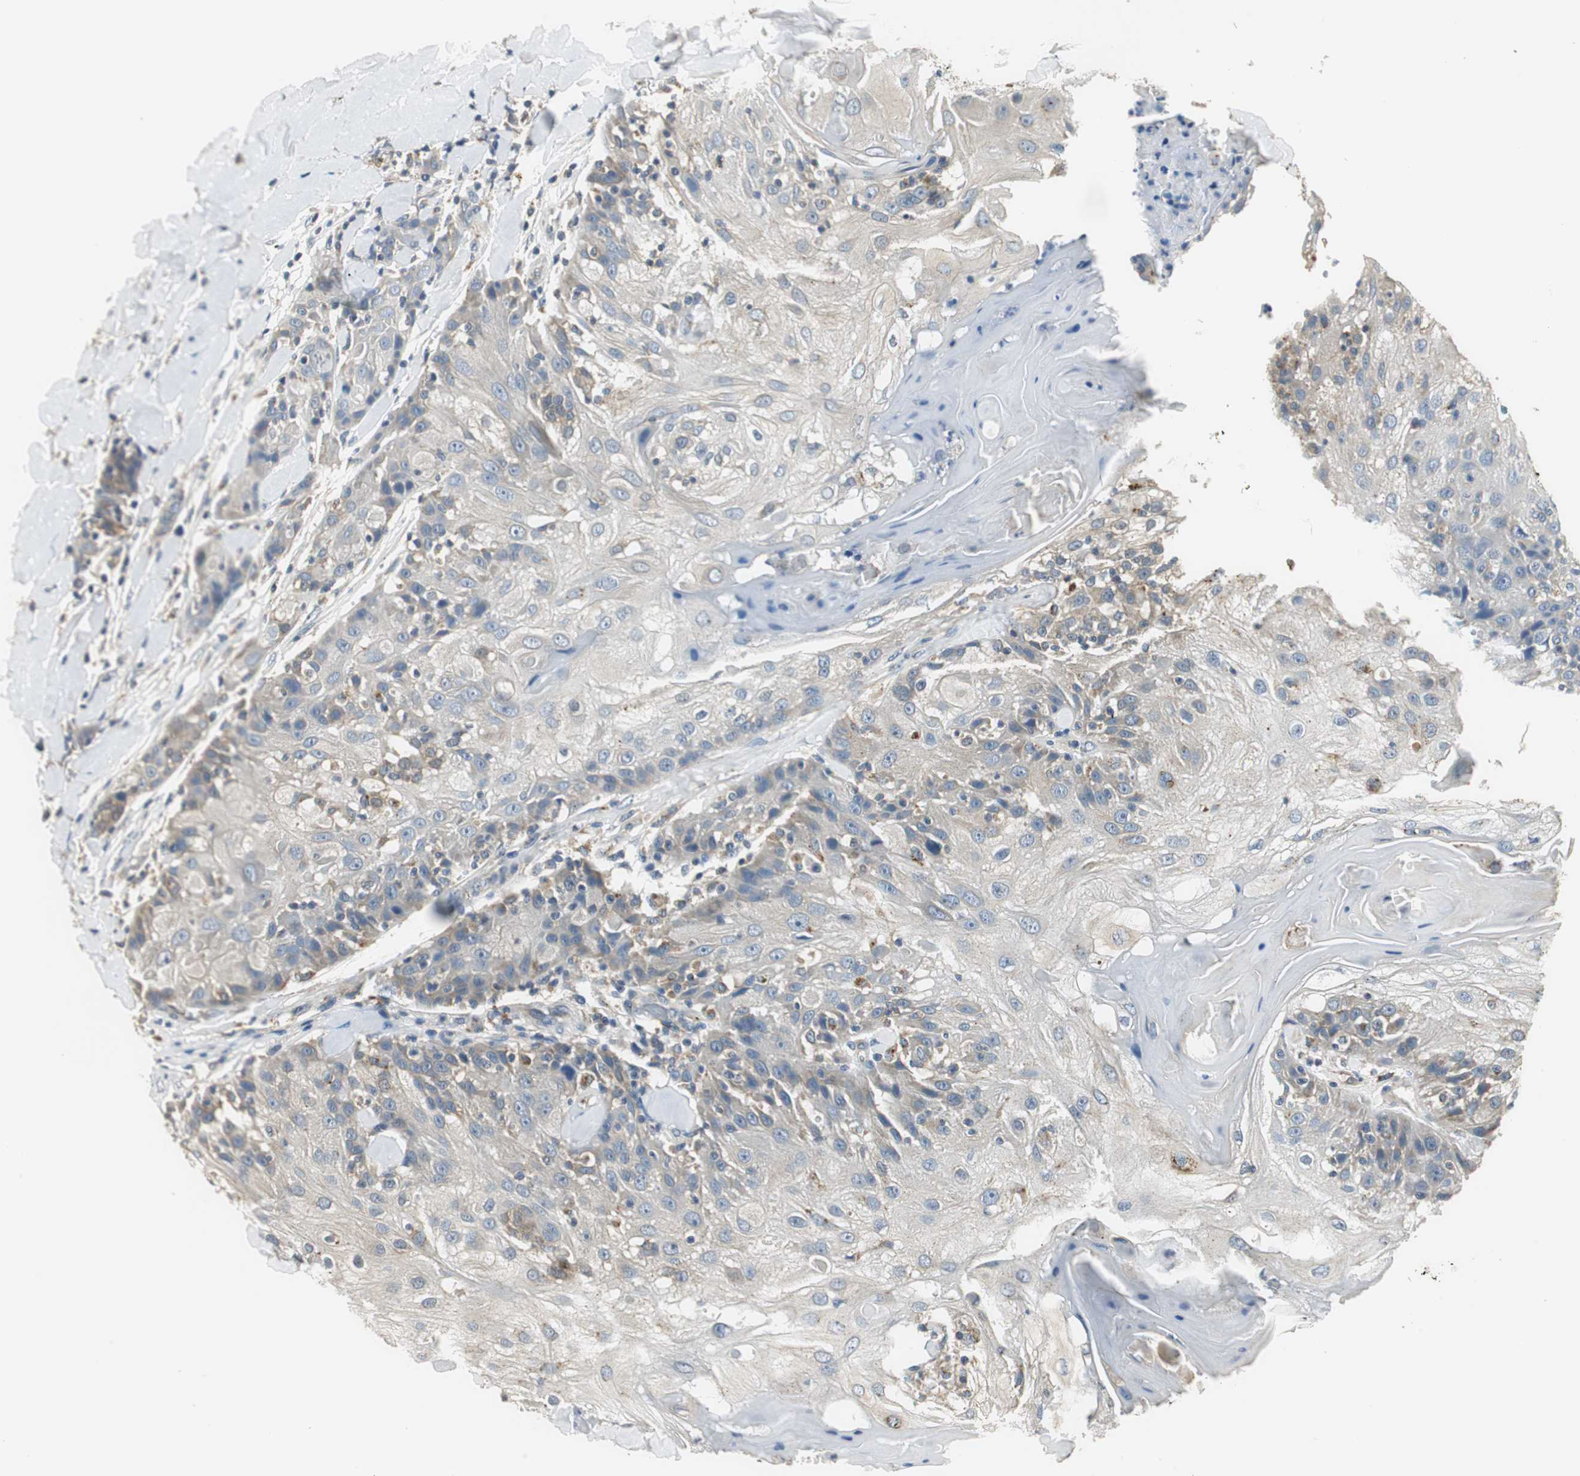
{"staining": {"intensity": "weak", "quantity": "<25%", "location": "cytoplasmic/membranous"}, "tissue": "skin cancer", "cell_type": "Tumor cells", "image_type": "cancer", "snomed": [{"axis": "morphology", "description": "Normal tissue, NOS"}, {"axis": "morphology", "description": "Squamous cell carcinoma, NOS"}, {"axis": "topography", "description": "Skin"}], "caption": "Skin cancer stained for a protein using immunohistochemistry displays no expression tumor cells.", "gene": "NIT1", "patient": {"sex": "female", "age": 83}}